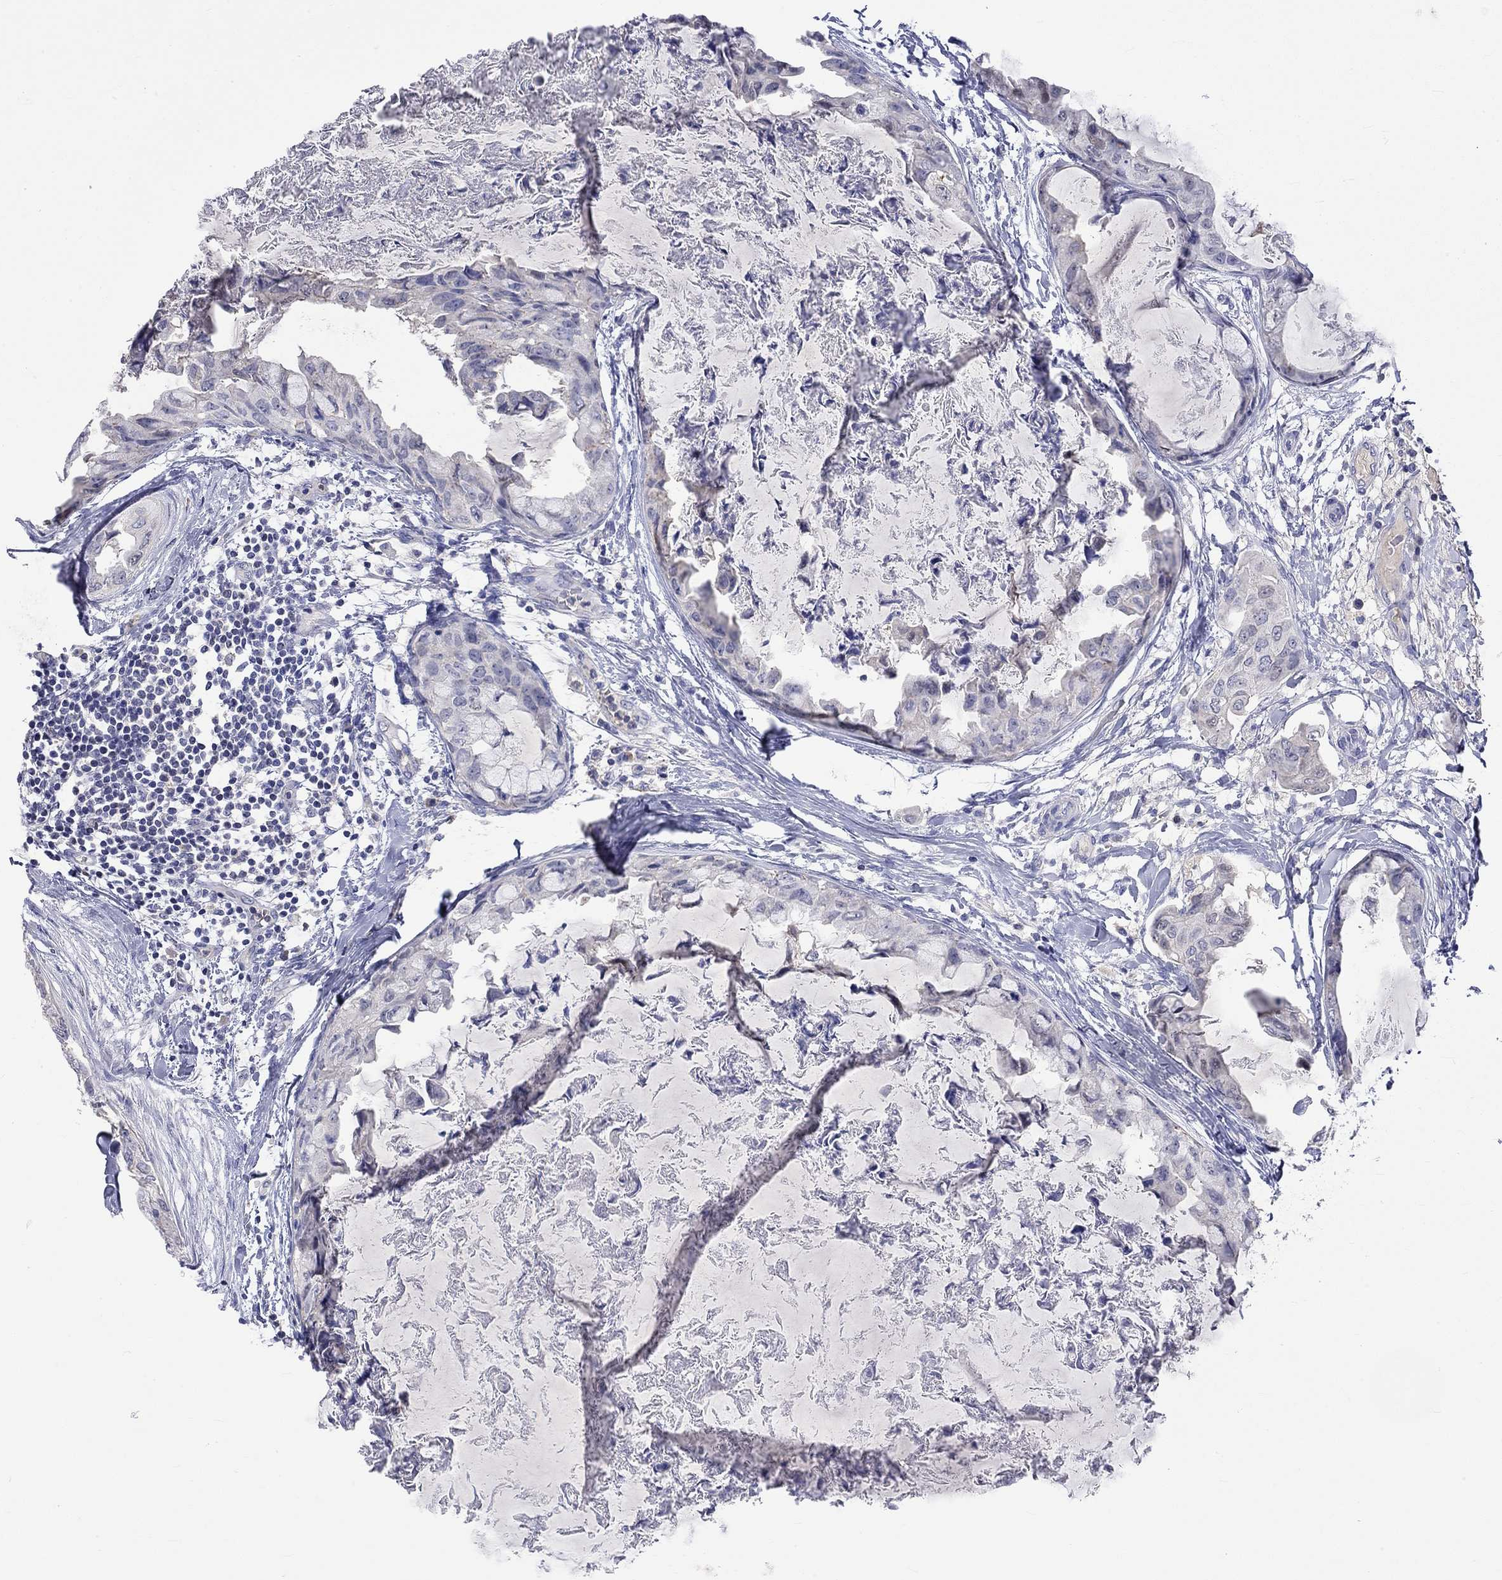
{"staining": {"intensity": "negative", "quantity": "none", "location": "none"}, "tissue": "breast cancer", "cell_type": "Tumor cells", "image_type": "cancer", "snomed": [{"axis": "morphology", "description": "Normal tissue, NOS"}, {"axis": "morphology", "description": "Duct carcinoma"}, {"axis": "topography", "description": "Breast"}], "caption": "High magnification brightfield microscopy of breast cancer stained with DAB (brown) and counterstained with hematoxylin (blue): tumor cells show no significant expression.", "gene": "LRFN4", "patient": {"sex": "female", "age": 40}}